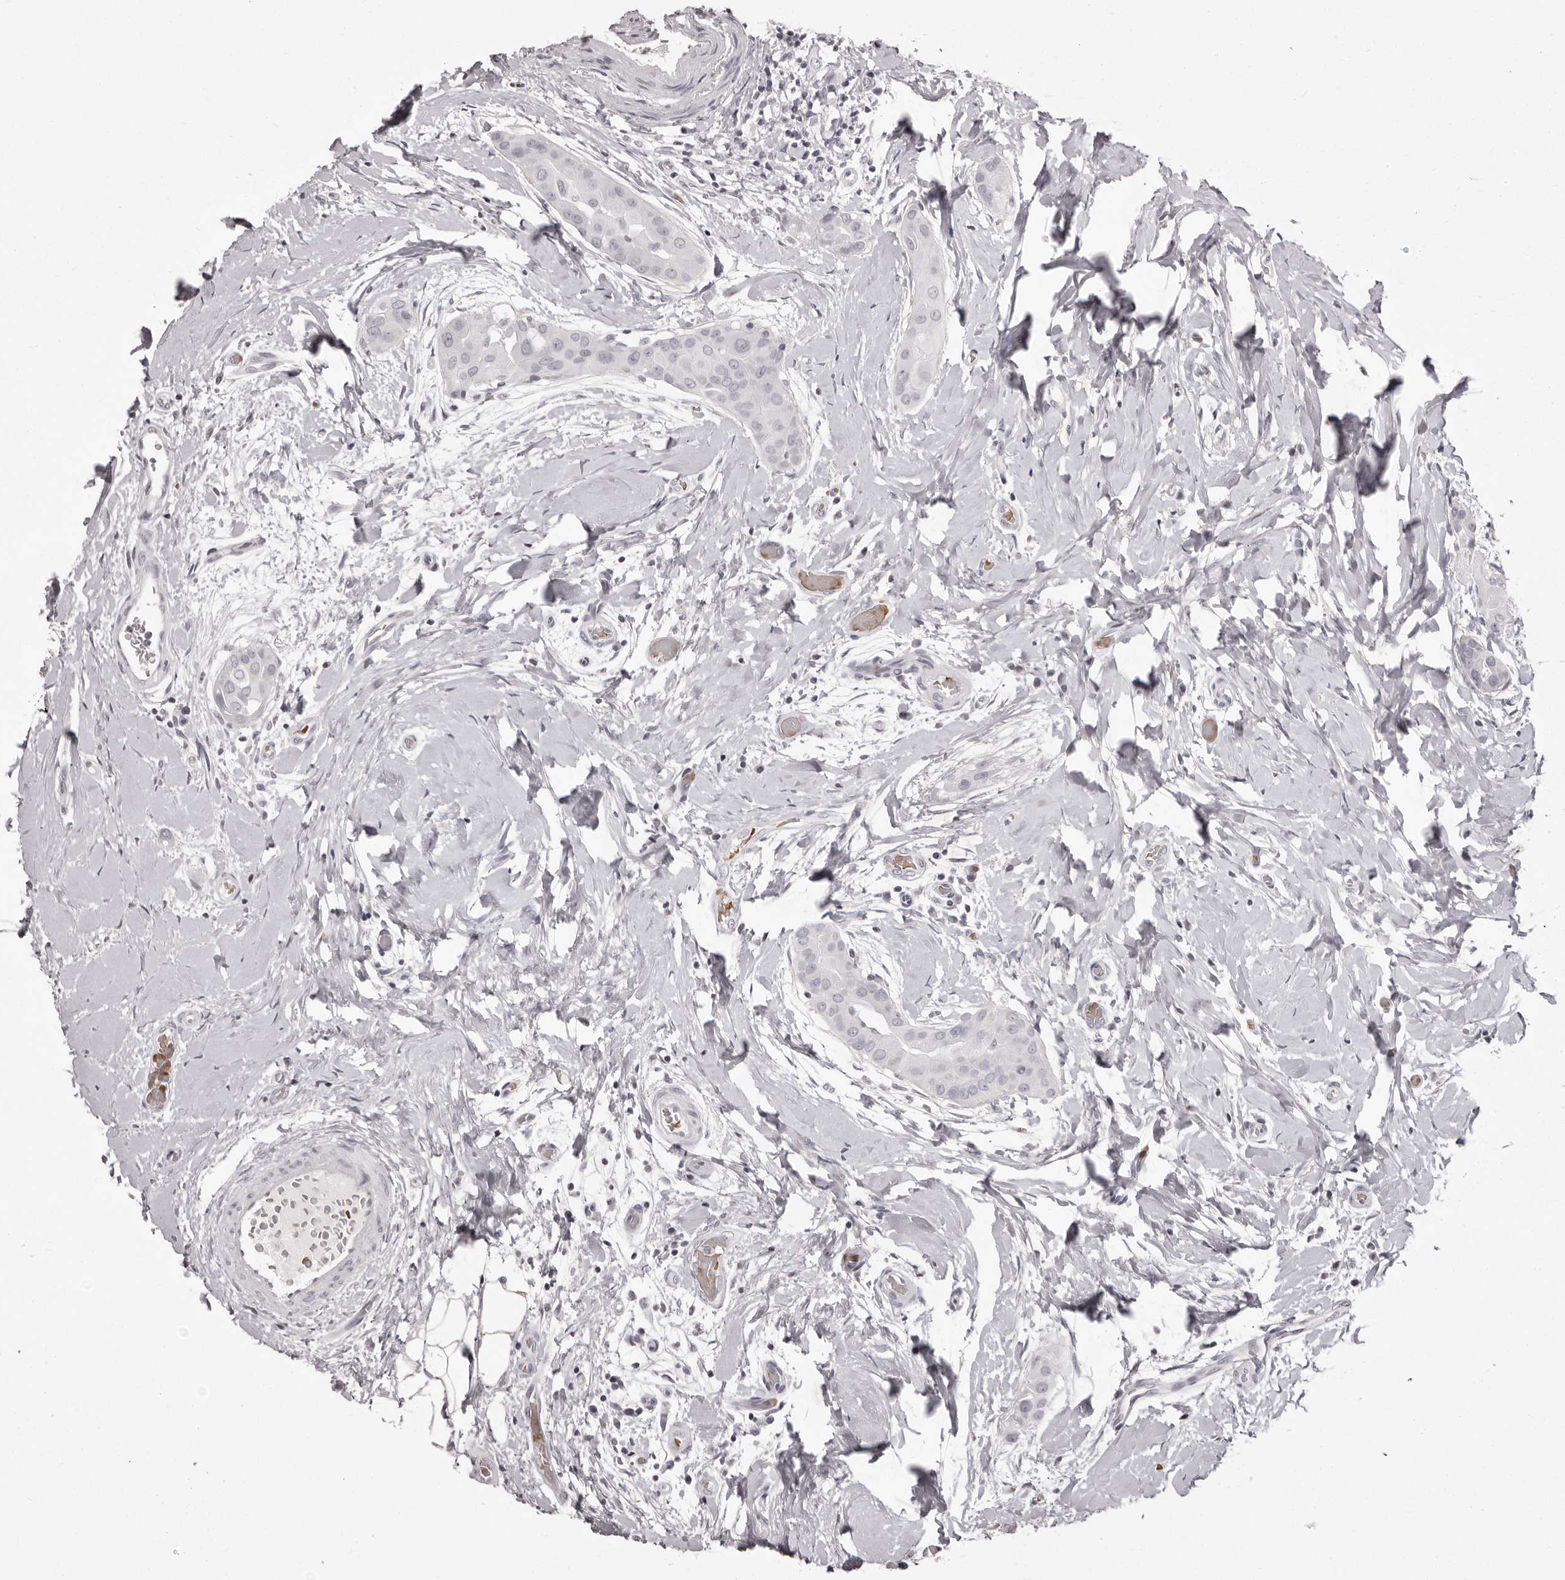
{"staining": {"intensity": "negative", "quantity": "none", "location": "none"}, "tissue": "thyroid cancer", "cell_type": "Tumor cells", "image_type": "cancer", "snomed": [{"axis": "morphology", "description": "Papillary adenocarcinoma, NOS"}, {"axis": "topography", "description": "Thyroid gland"}], "caption": "This is an IHC photomicrograph of thyroid cancer (papillary adenocarcinoma). There is no positivity in tumor cells.", "gene": "C8orf74", "patient": {"sex": "male", "age": 33}}